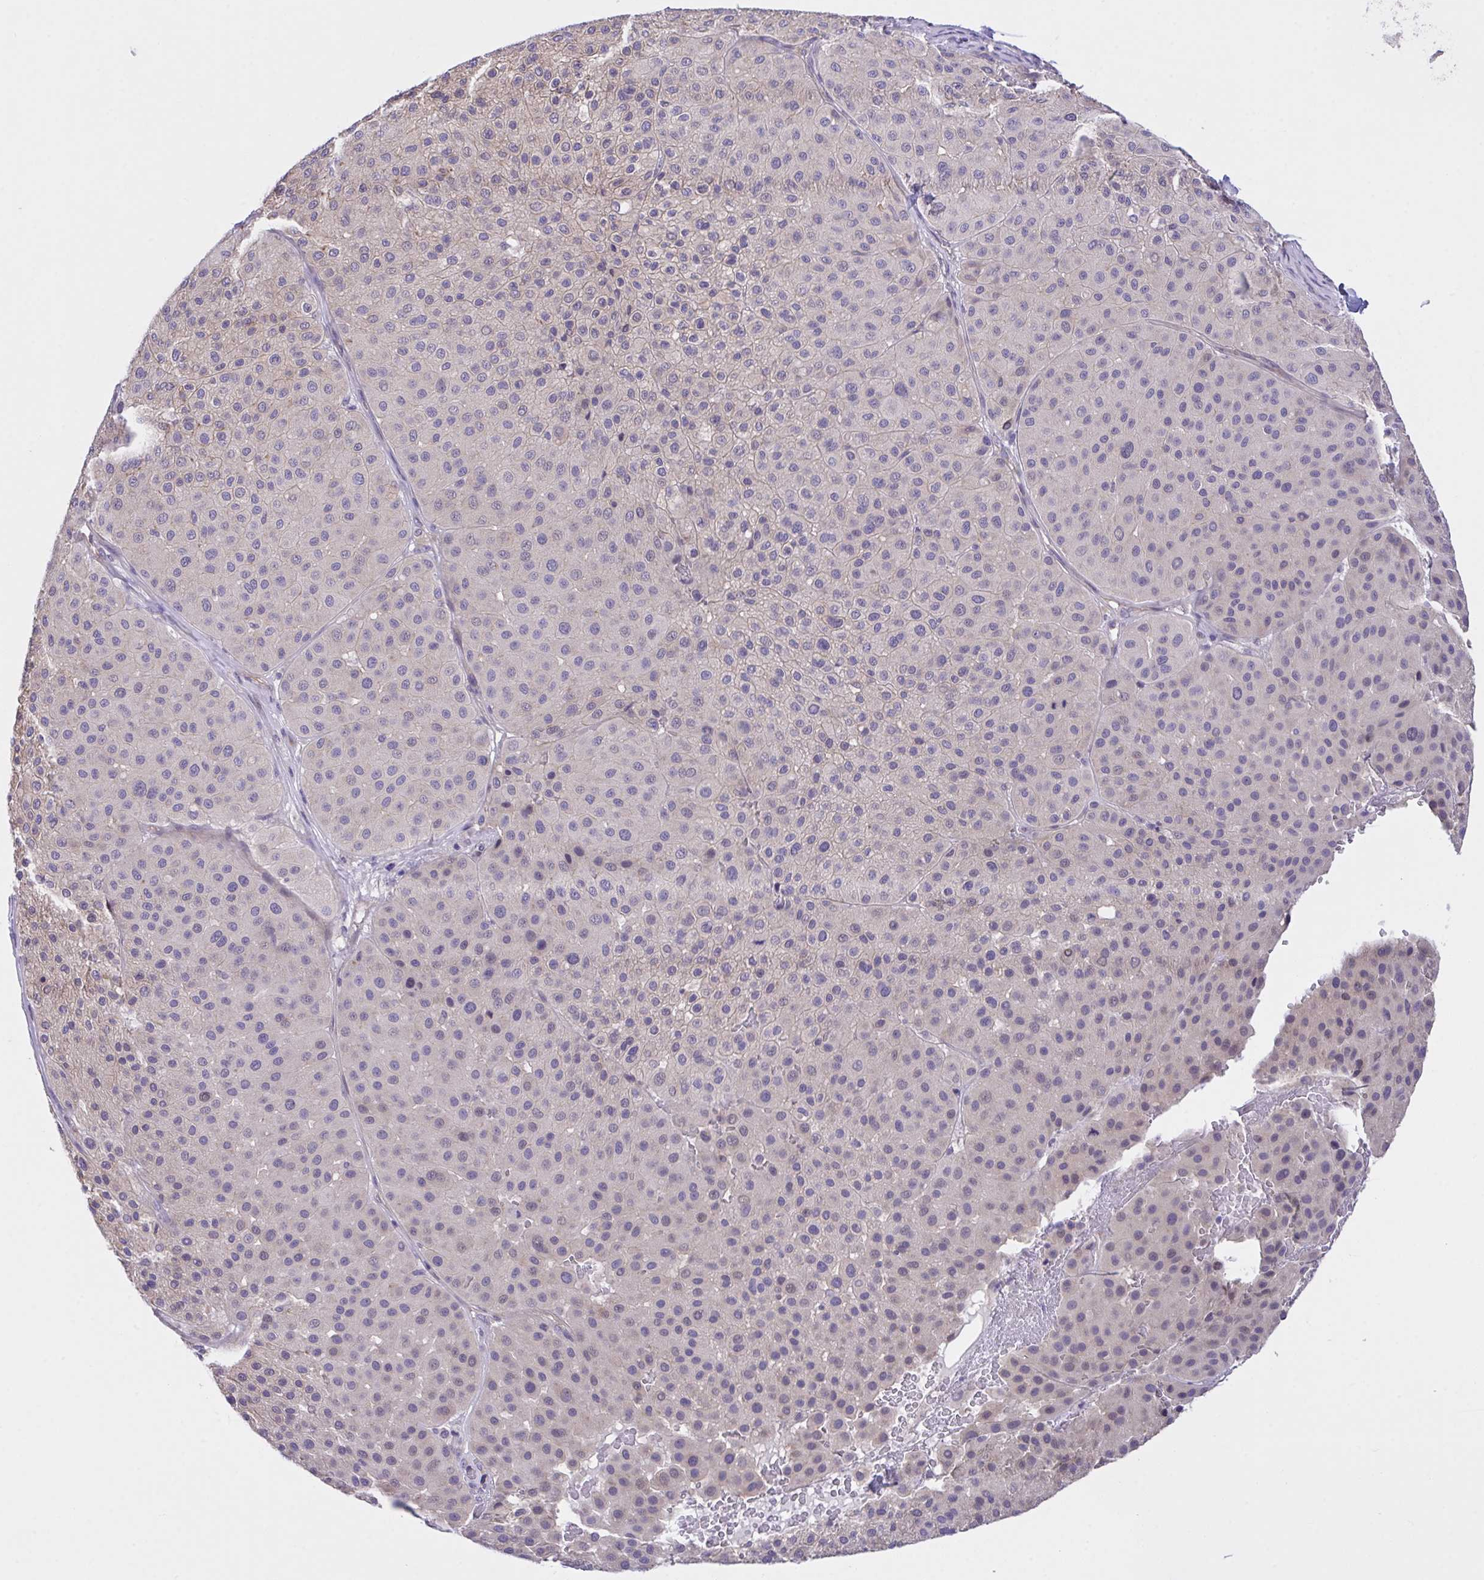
{"staining": {"intensity": "negative", "quantity": "none", "location": "none"}, "tissue": "melanoma", "cell_type": "Tumor cells", "image_type": "cancer", "snomed": [{"axis": "morphology", "description": "Malignant melanoma, Metastatic site"}, {"axis": "topography", "description": "Smooth muscle"}], "caption": "A photomicrograph of melanoma stained for a protein displays no brown staining in tumor cells.", "gene": "RHOXF1", "patient": {"sex": "male", "age": 41}}